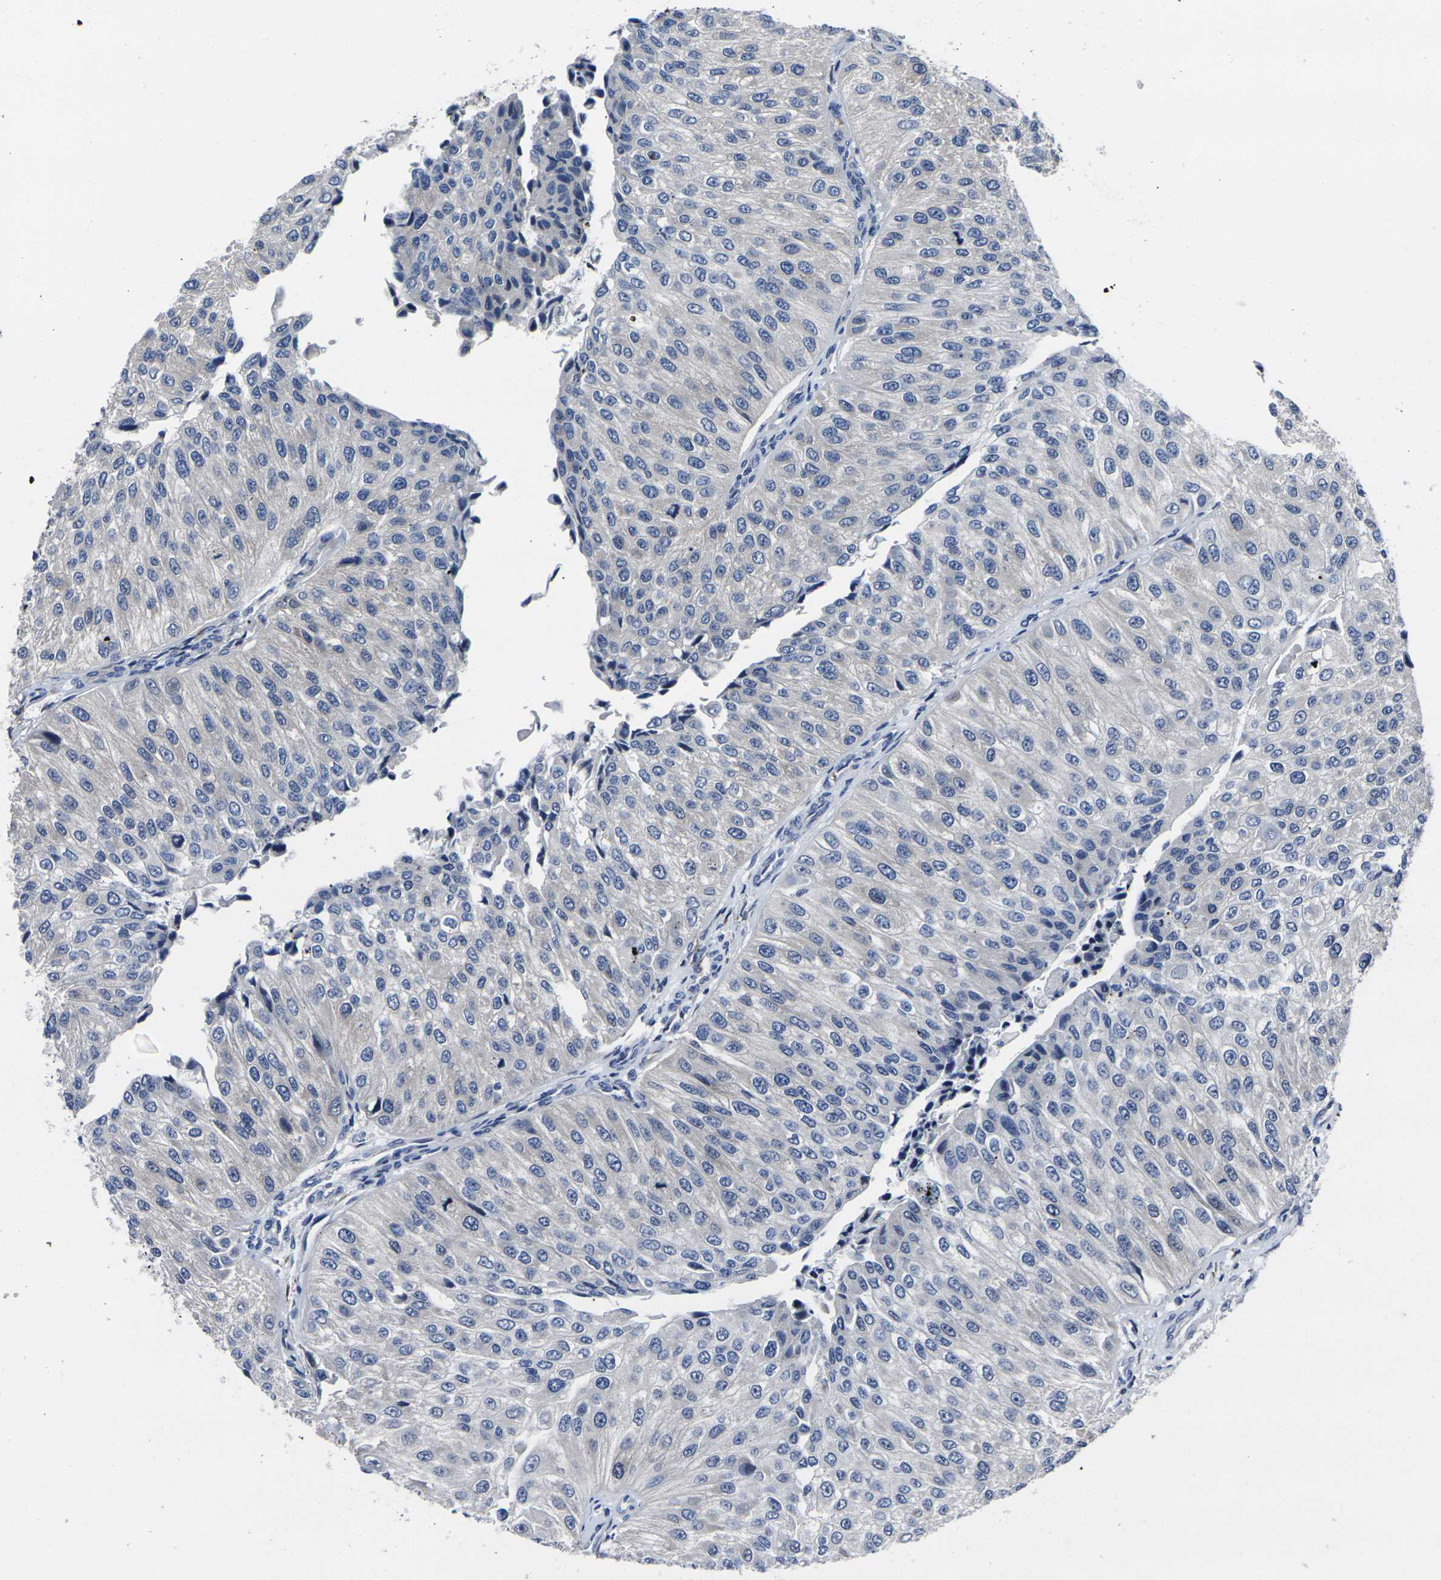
{"staining": {"intensity": "negative", "quantity": "none", "location": "none"}, "tissue": "urothelial cancer", "cell_type": "Tumor cells", "image_type": "cancer", "snomed": [{"axis": "morphology", "description": "Urothelial carcinoma, High grade"}, {"axis": "topography", "description": "Kidney"}, {"axis": "topography", "description": "Urinary bladder"}], "caption": "High power microscopy histopathology image of an IHC photomicrograph of urothelial cancer, revealing no significant positivity in tumor cells.", "gene": "CYP2C8", "patient": {"sex": "male", "age": 77}}